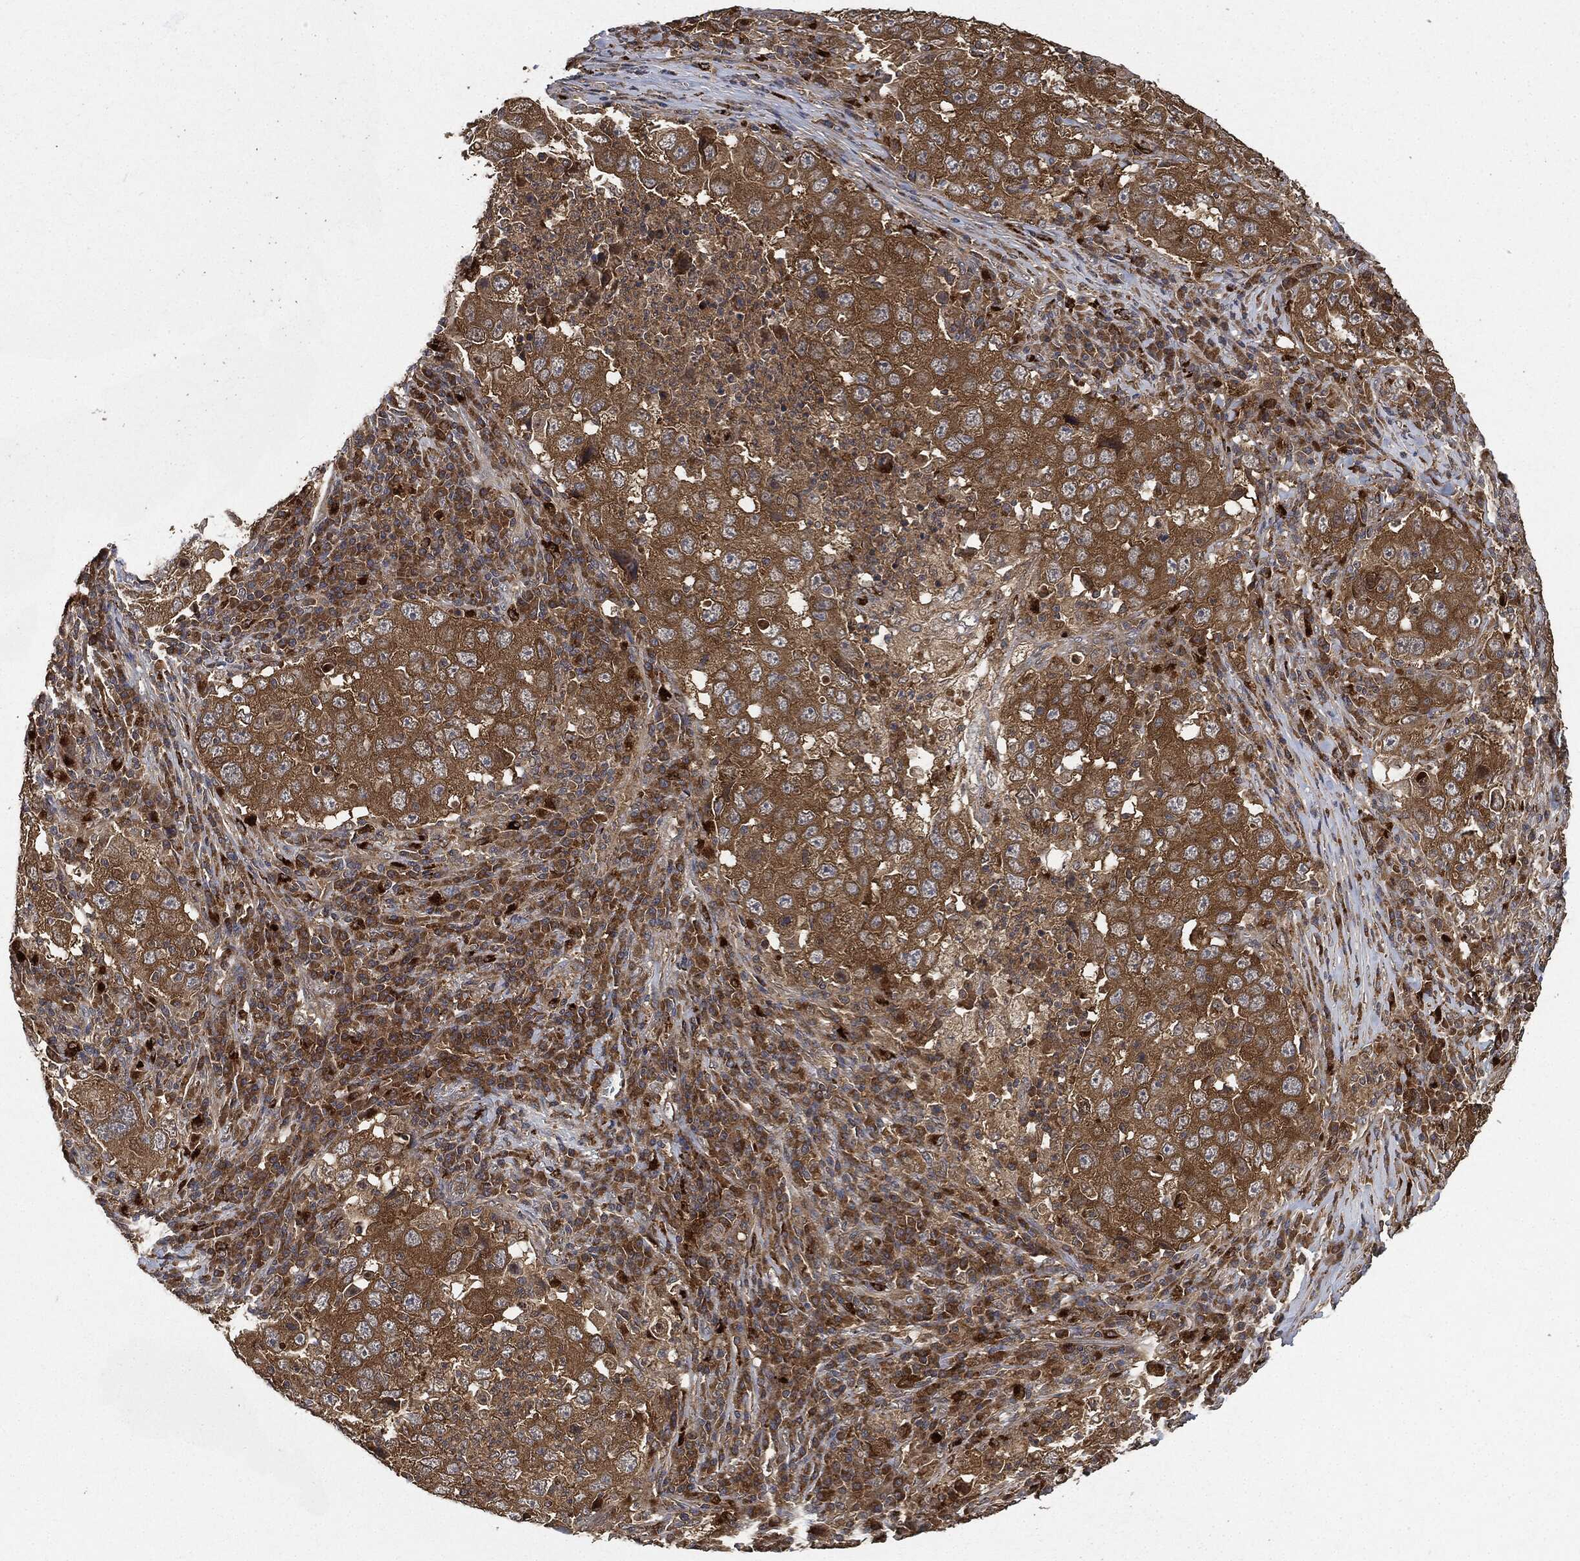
{"staining": {"intensity": "moderate", "quantity": ">75%", "location": "cytoplasmic/membranous"}, "tissue": "lung cancer", "cell_type": "Tumor cells", "image_type": "cancer", "snomed": [{"axis": "morphology", "description": "Adenocarcinoma, NOS"}, {"axis": "topography", "description": "Lung"}], "caption": "Protein analysis of lung adenocarcinoma tissue reveals moderate cytoplasmic/membranous staining in approximately >75% of tumor cells.", "gene": "BRAF", "patient": {"sex": "male", "age": 73}}